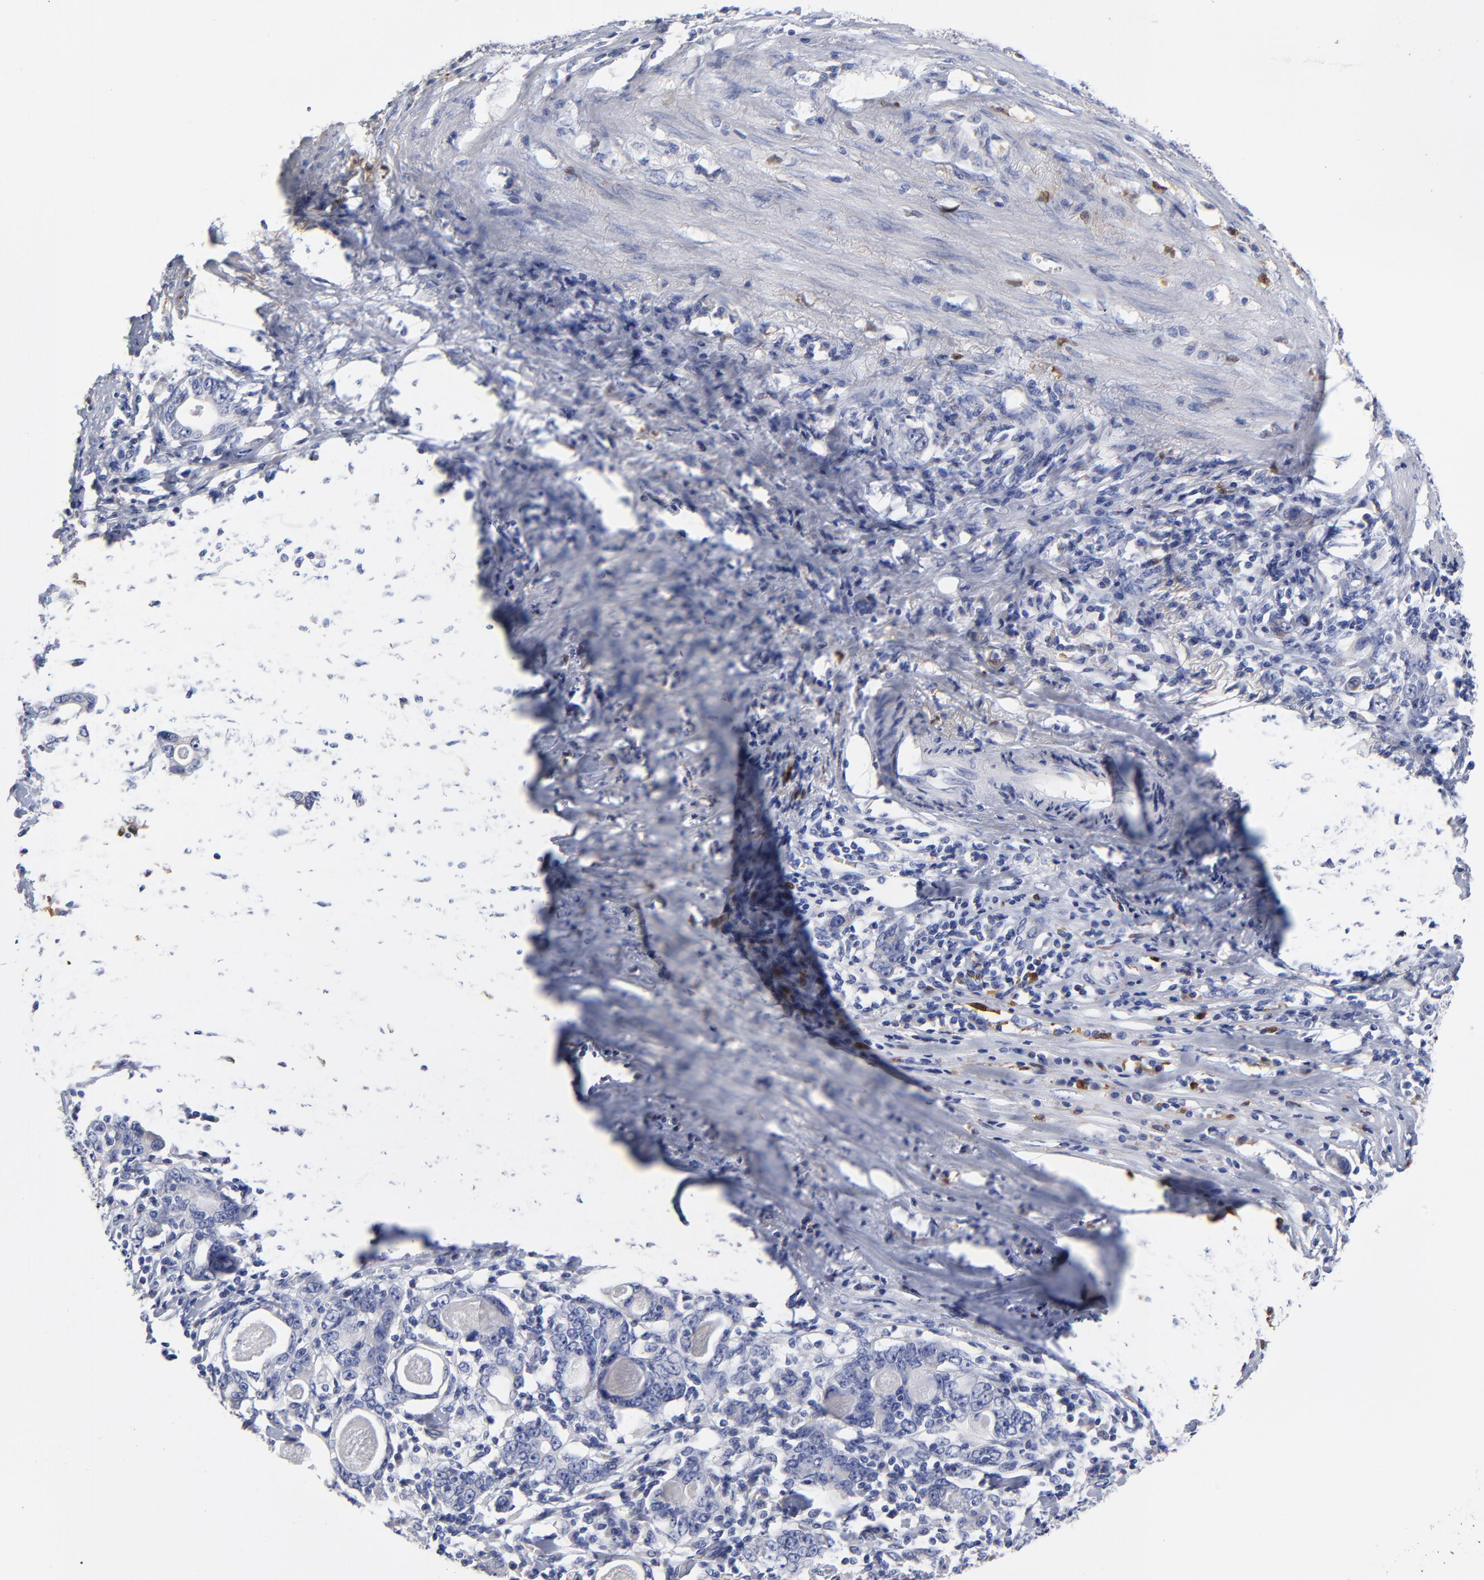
{"staining": {"intensity": "negative", "quantity": "none", "location": "none"}, "tissue": "stomach cancer", "cell_type": "Tumor cells", "image_type": "cancer", "snomed": [{"axis": "morphology", "description": "Adenocarcinoma, NOS"}, {"axis": "topography", "description": "Stomach, lower"}], "caption": "The histopathology image shows no significant positivity in tumor cells of stomach cancer (adenocarcinoma). The staining was performed using DAB (3,3'-diaminobenzidine) to visualize the protein expression in brown, while the nuclei were stained in blue with hematoxylin (Magnification: 20x).", "gene": "PTP4A1", "patient": {"sex": "female", "age": 72}}